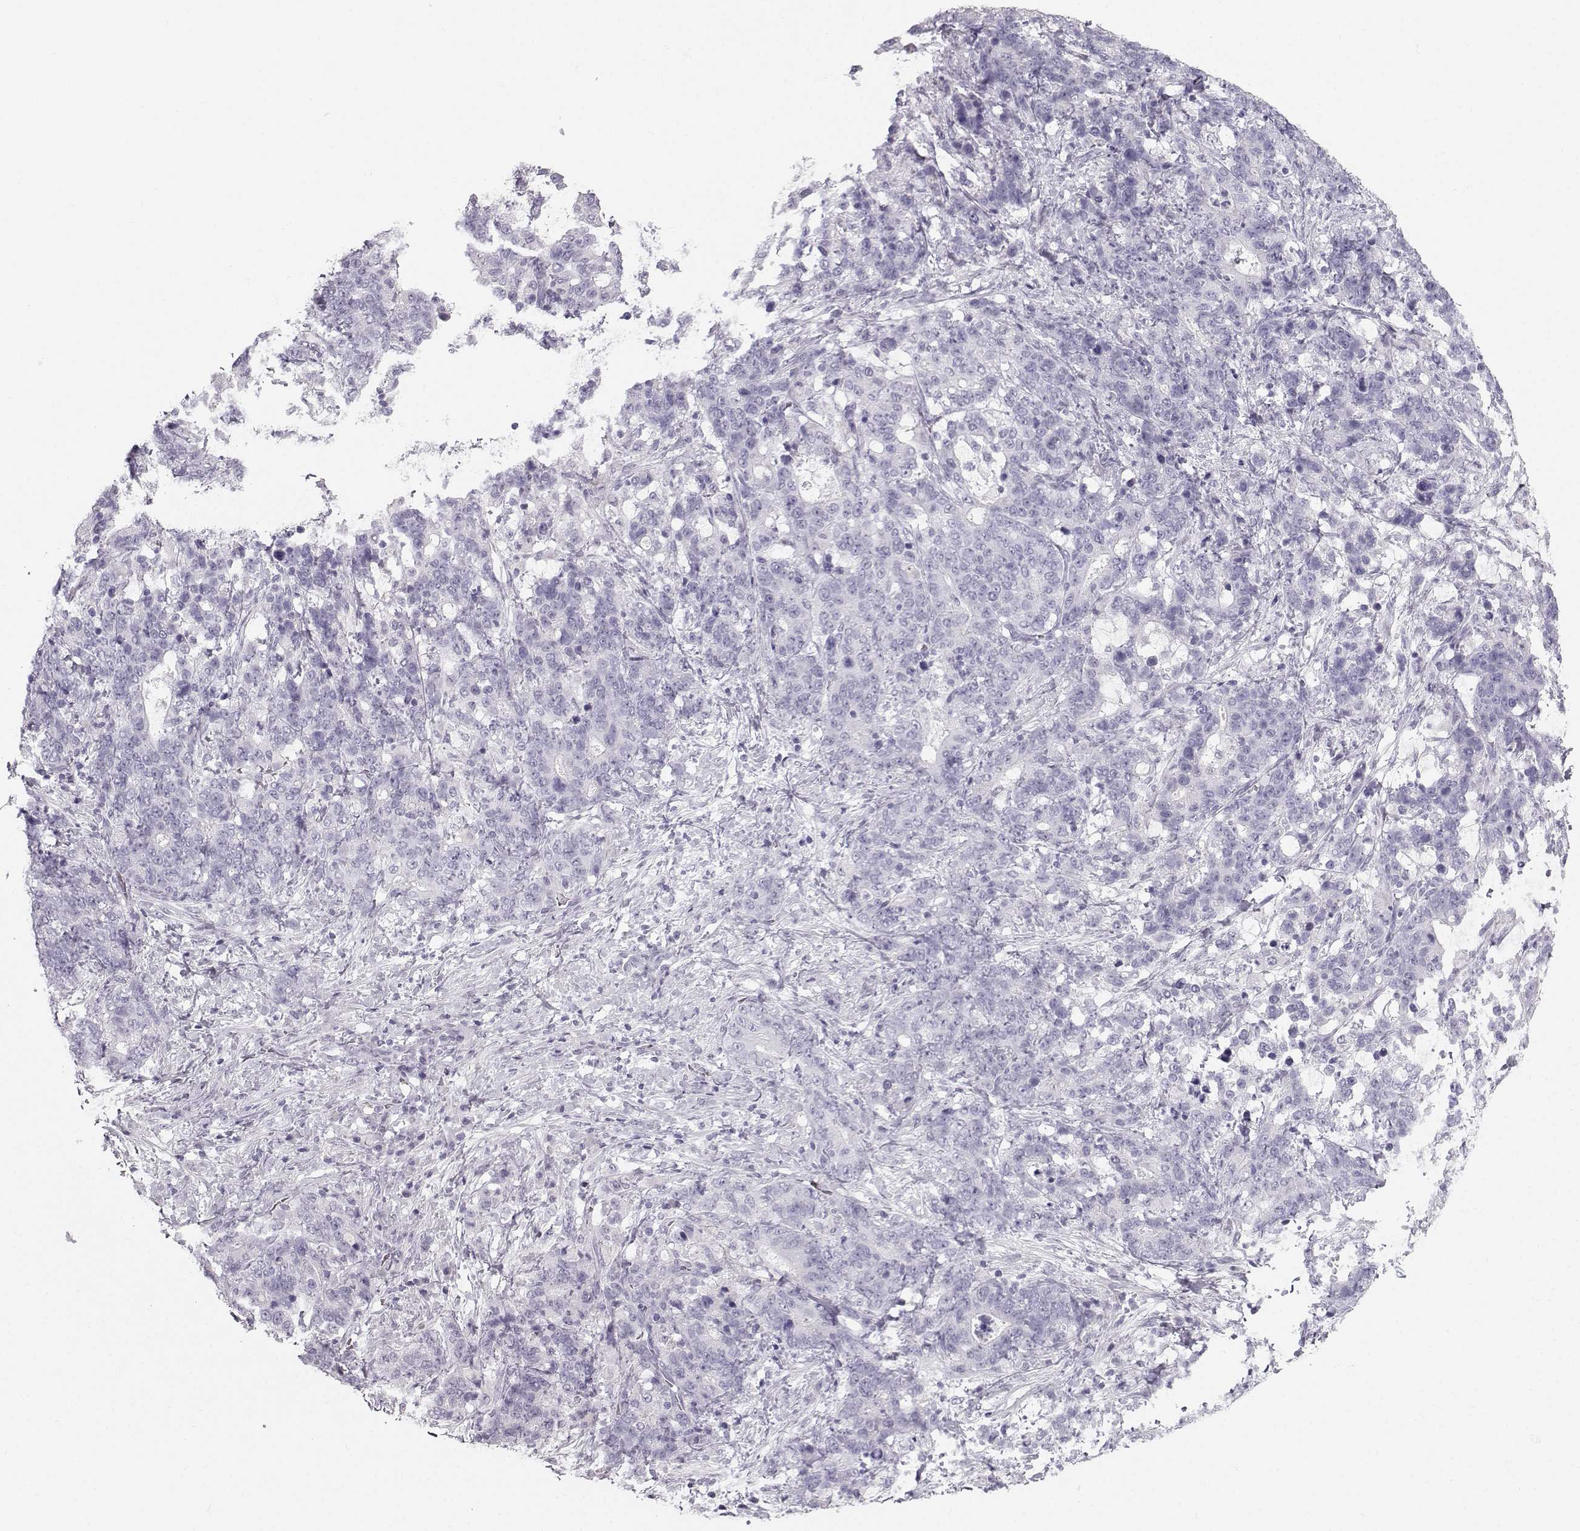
{"staining": {"intensity": "negative", "quantity": "none", "location": "none"}, "tissue": "stomach cancer", "cell_type": "Tumor cells", "image_type": "cancer", "snomed": [{"axis": "morphology", "description": "Normal tissue, NOS"}, {"axis": "morphology", "description": "Adenocarcinoma, NOS"}, {"axis": "topography", "description": "Stomach"}], "caption": "Human stomach cancer (adenocarcinoma) stained for a protein using IHC shows no staining in tumor cells.", "gene": "CASR", "patient": {"sex": "female", "age": 64}}